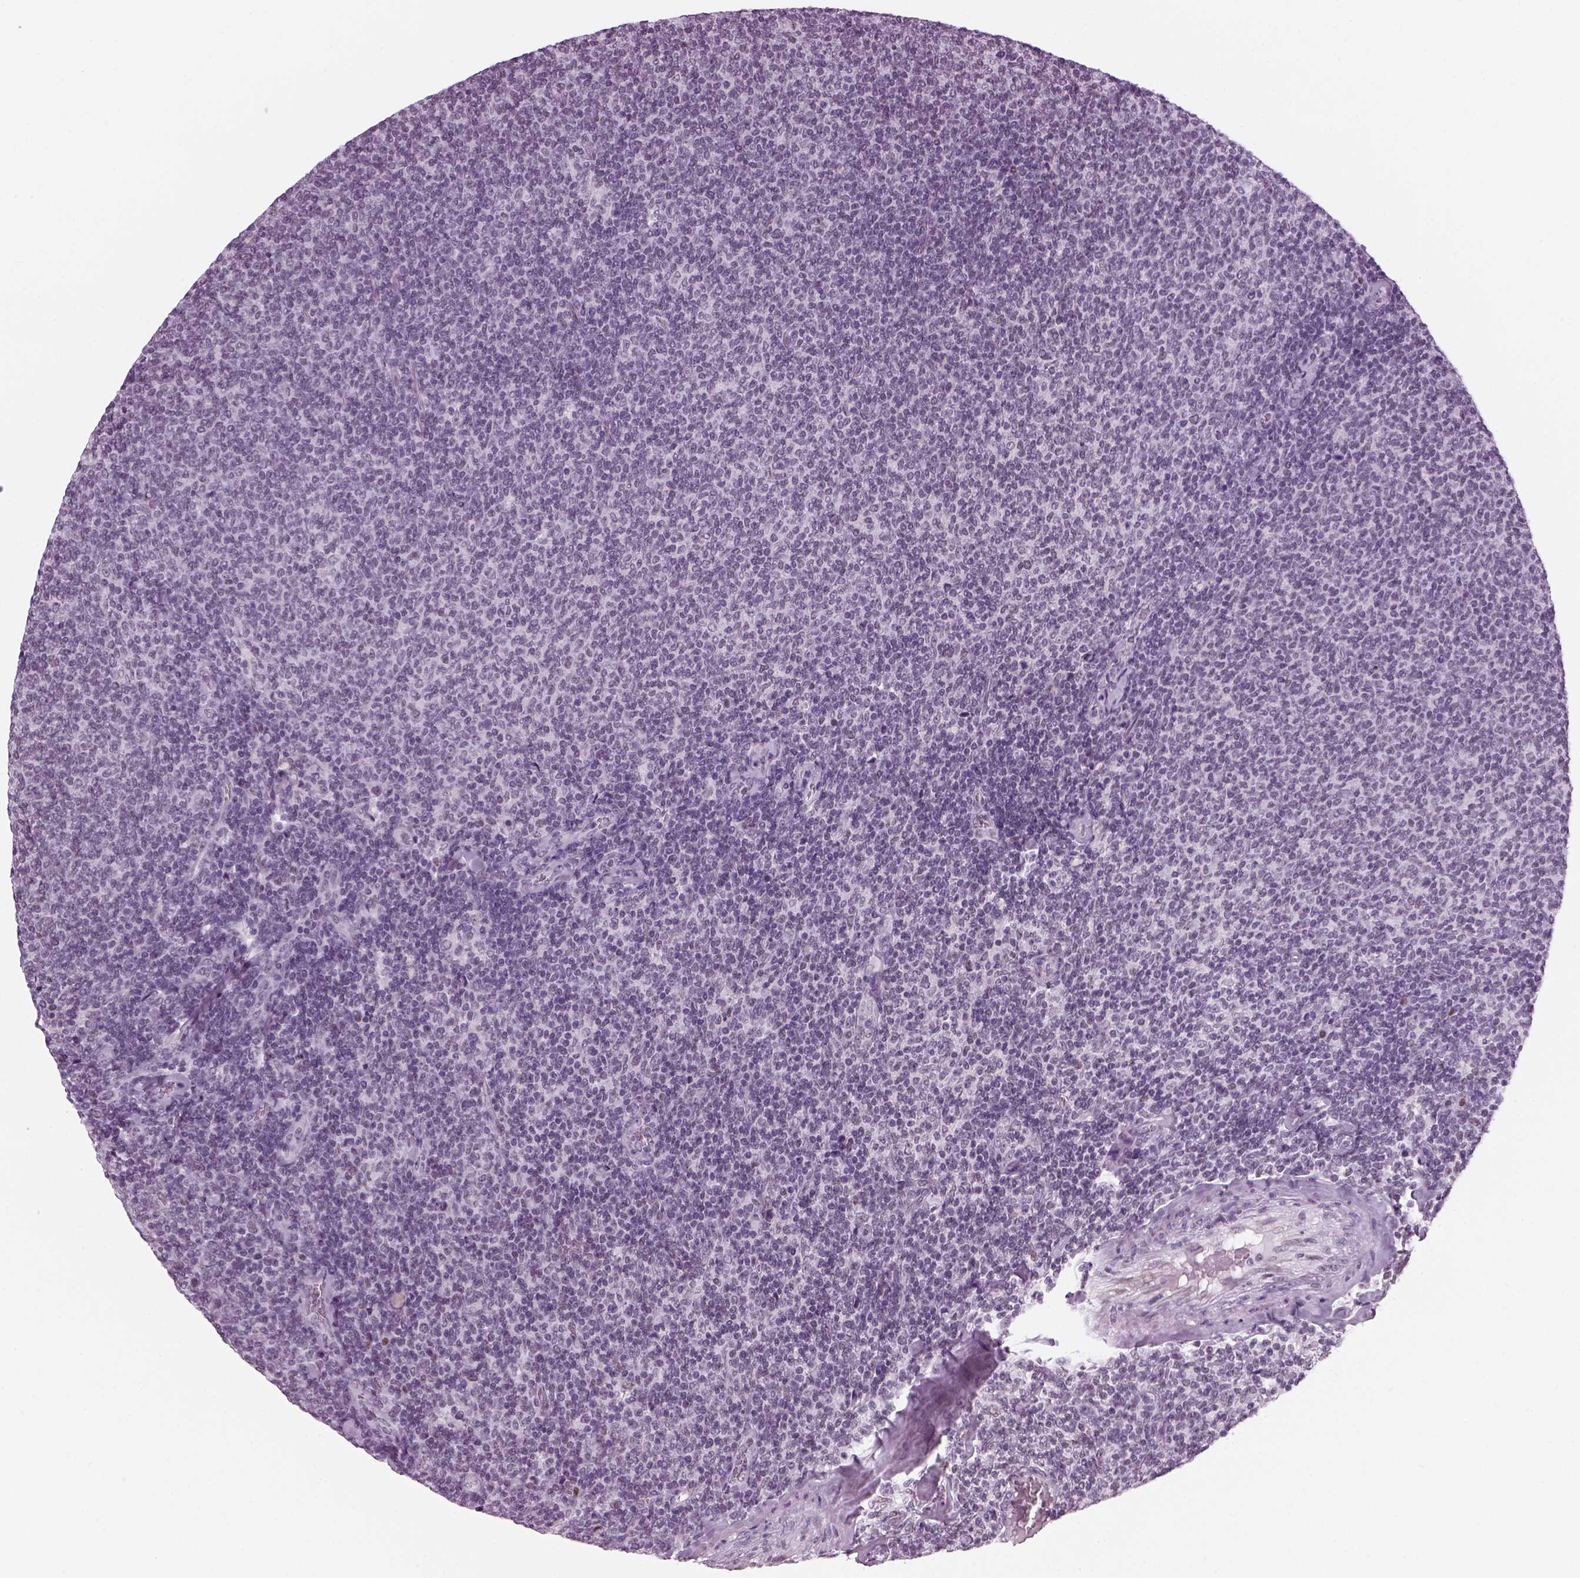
{"staining": {"intensity": "negative", "quantity": "none", "location": "none"}, "tissue": "lymphoma", "cell_type": "Tumor cells", "image_type": "cancer", "snomed": [{"axis": "morphology", "description": "Malignant lymphoma, non-Hodgkin's type, Low grade"}, {"axis": "topography", "description": "Lymph node"}], "caption": "The immunohistochemistry (IHC) photomicrograph has no significant positivity in tumor cells of lymphoma tissue. (DAB immunohistochemistry (IHC) with hematoxylin counter stain).", "gene": "KCNG2", "patient": {"sex": "male", "age": 52}}